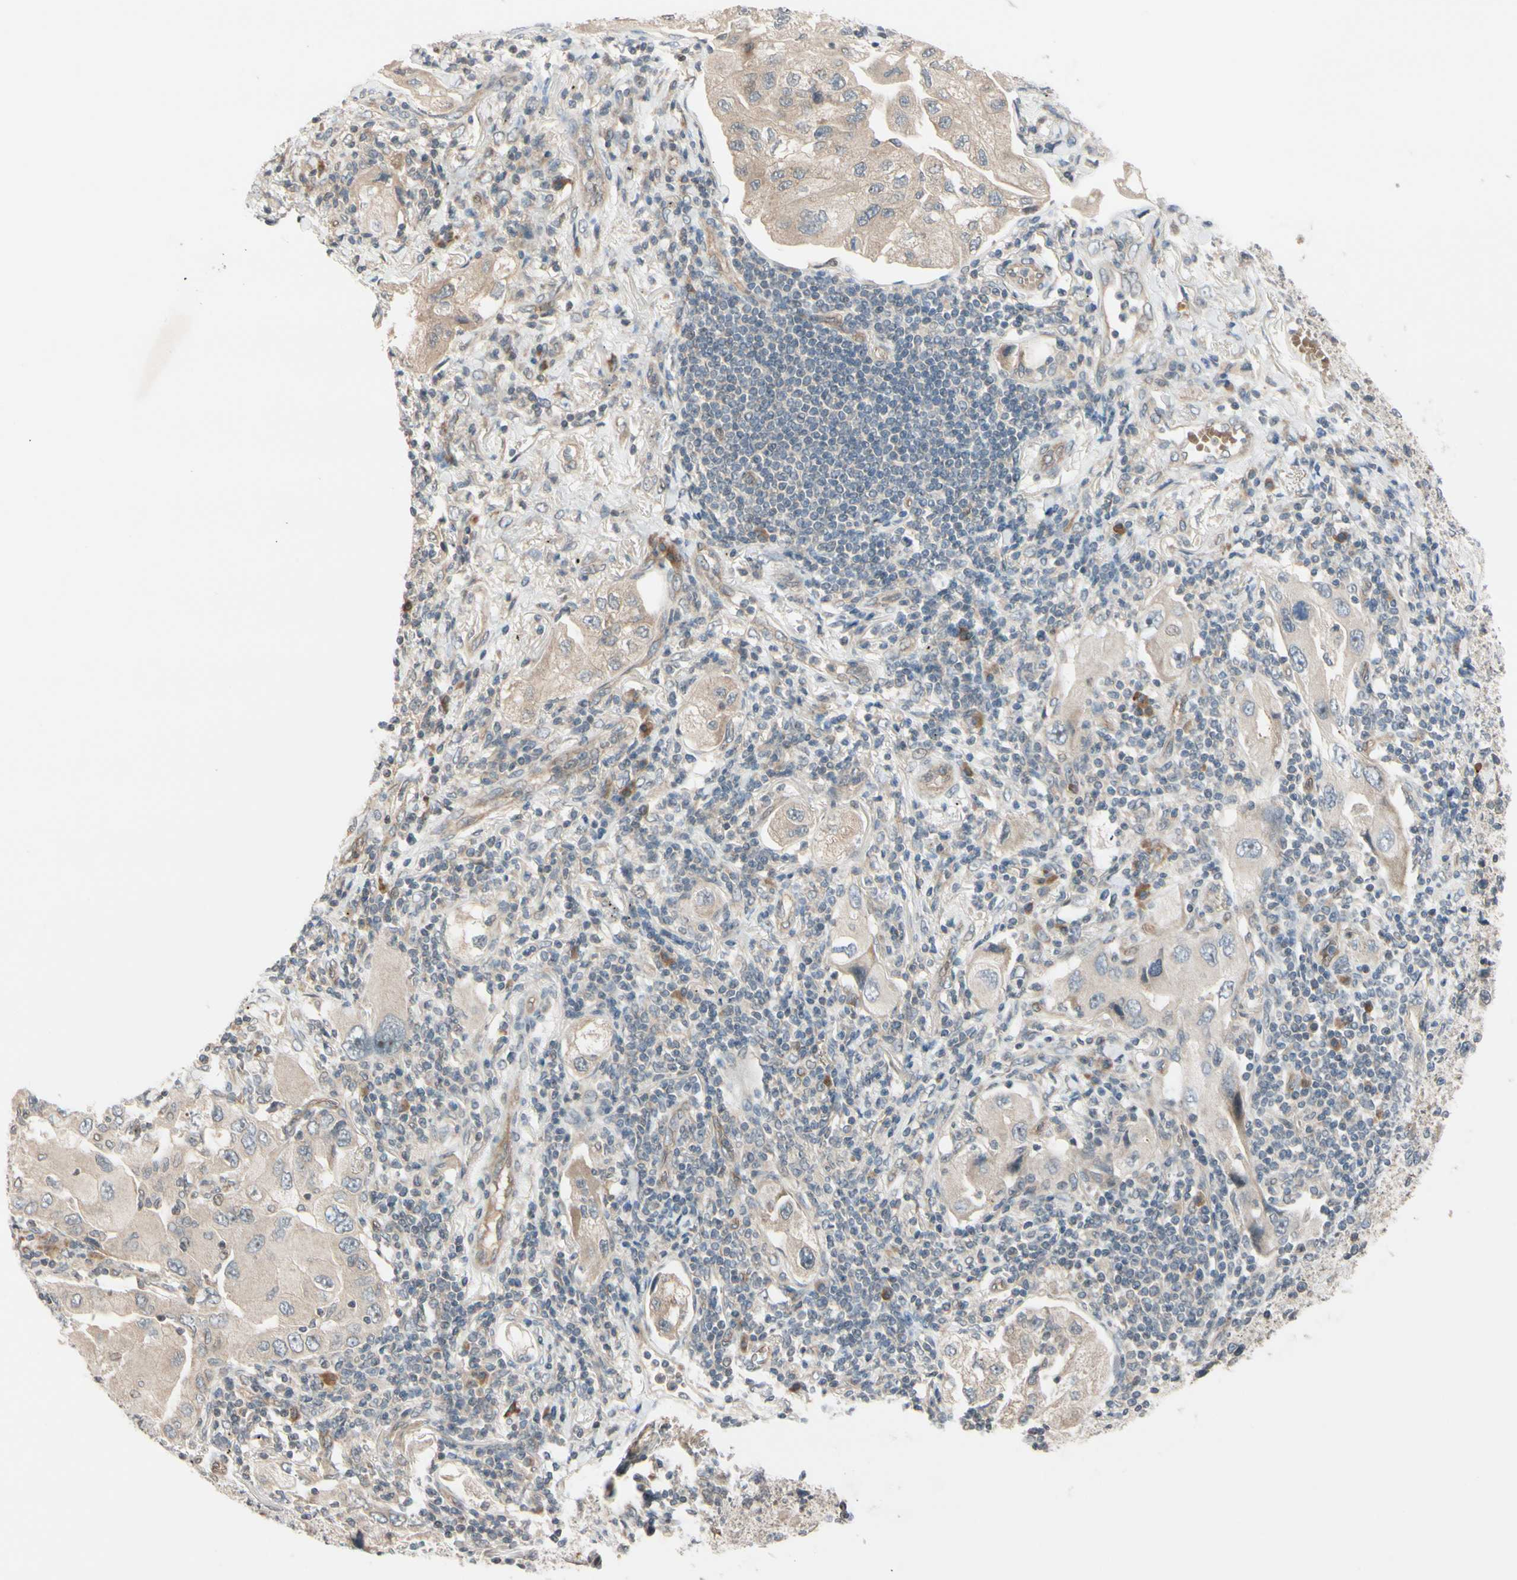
{"staining": {"intensity": "weak", "quantity": ">75%", "location": "cytoplasmic/membranous"}, "tissue": "lung cancer", "cell_type": "Tumor cells", "image_type": "cancer", "snomed": [{"axis": "morphology", "description": "Adenocarcinoma, NOS"}, {"axis": "topography", "description": "Lung"}], "caption": "An immunohistochemistry image of tumor tissue is shown. Protein staining in brown shows weak cytoplasmic/membranous positivity in adenocarcinoma (lung) within tumor cells.", "gene": "FGF10", "patient": {"sex": "female", "age": 65}}